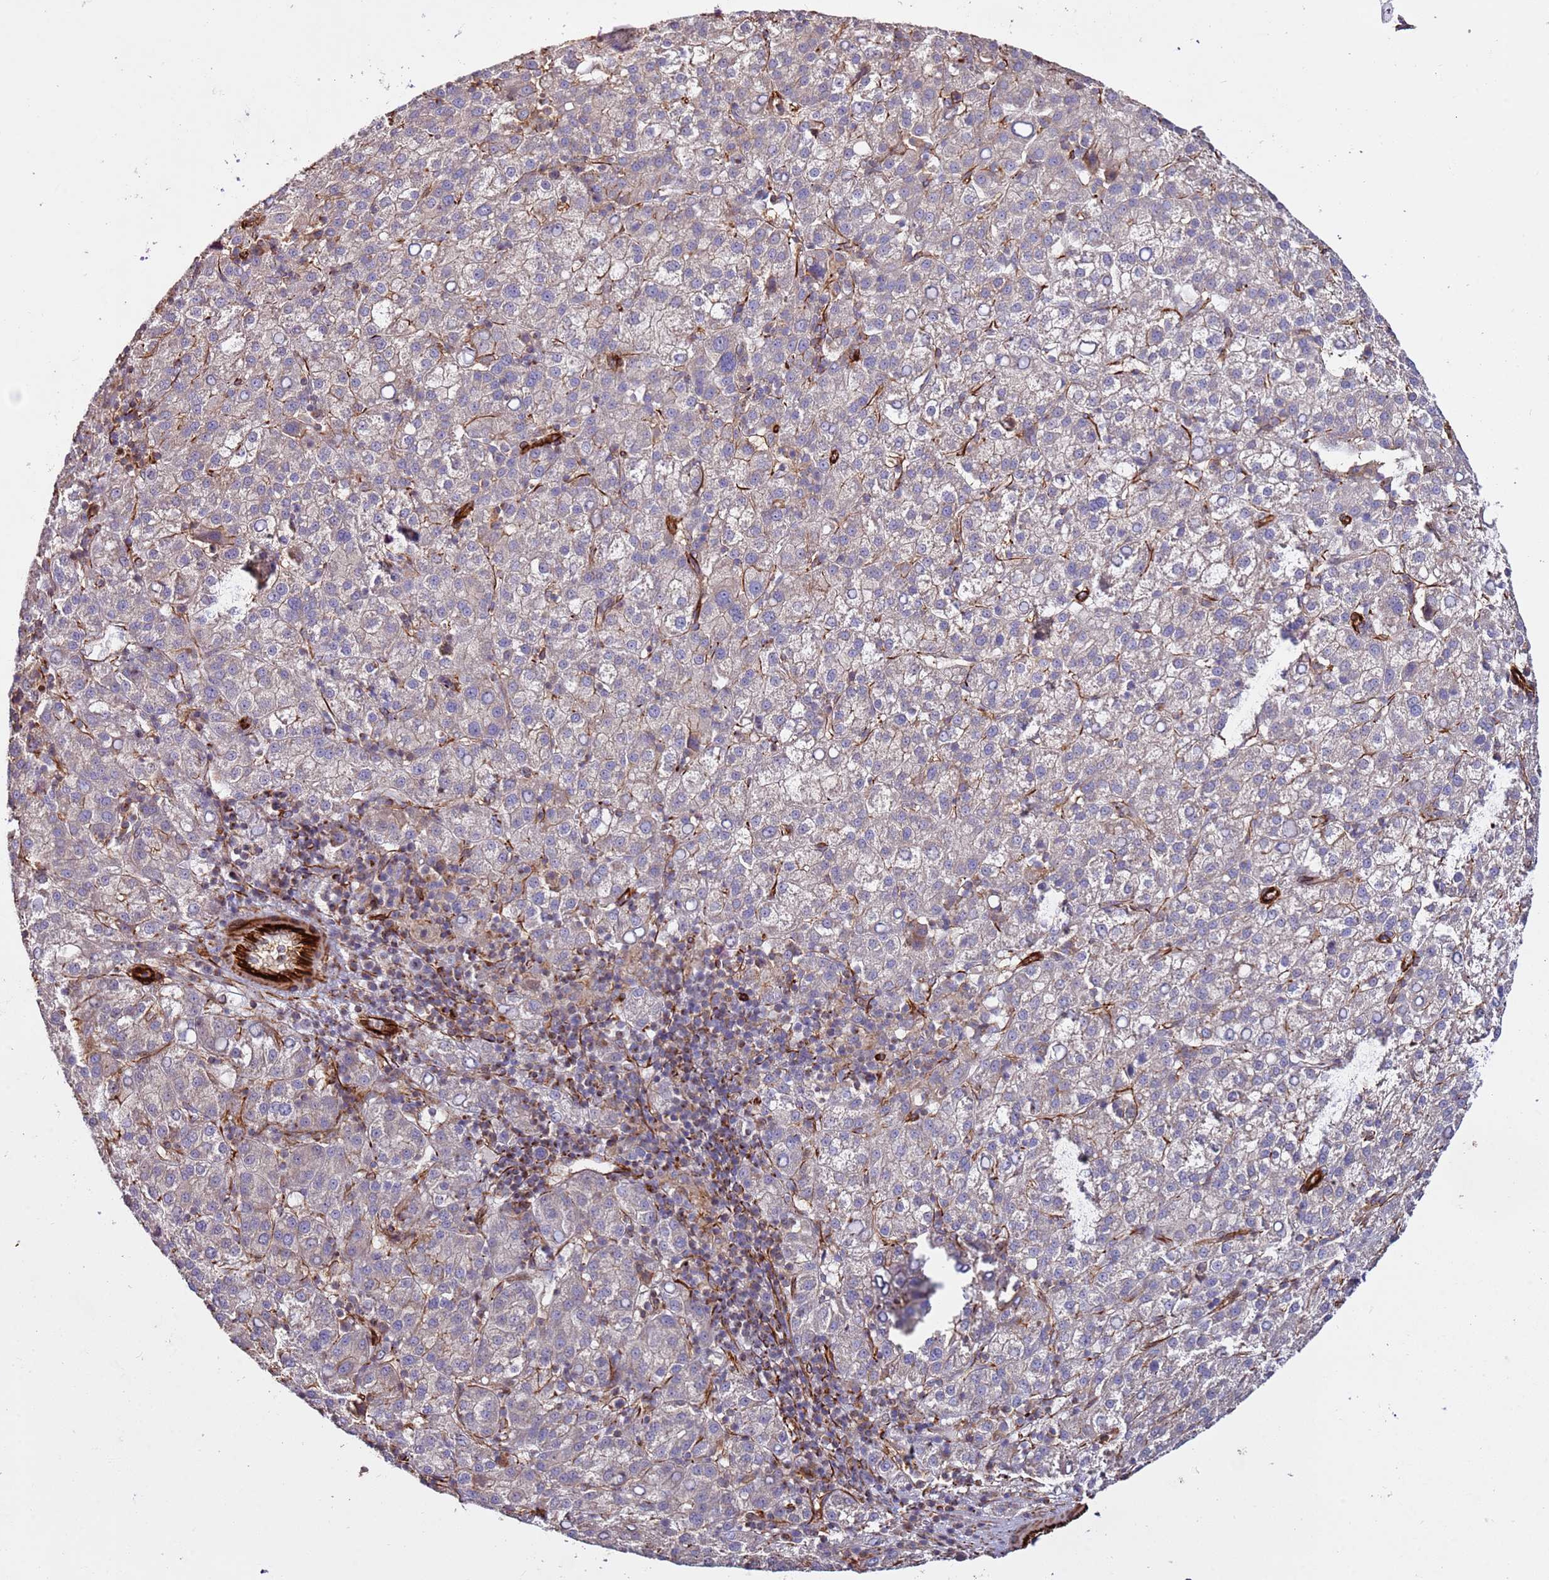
{"staining": {"intensity": "negative", "quantity": "none", "location": "none"}, "tissue": "liver cancer", "cell_type": "Tumor cells", "image_type": "cancer", "snomed": [{"axis": "morphology", "description": "Carcinoma, Hepatocellular, NOS"}, {"axis": "topography", "description": "Liver"}], "caption": "Liver cancer (hepatocellular carcinoma) stained for a protein using immunohistochemistry exhibits no positivity tumor cells.", "gene": "MRGPRE", "patient": {"sex": "female", "age": 58}}